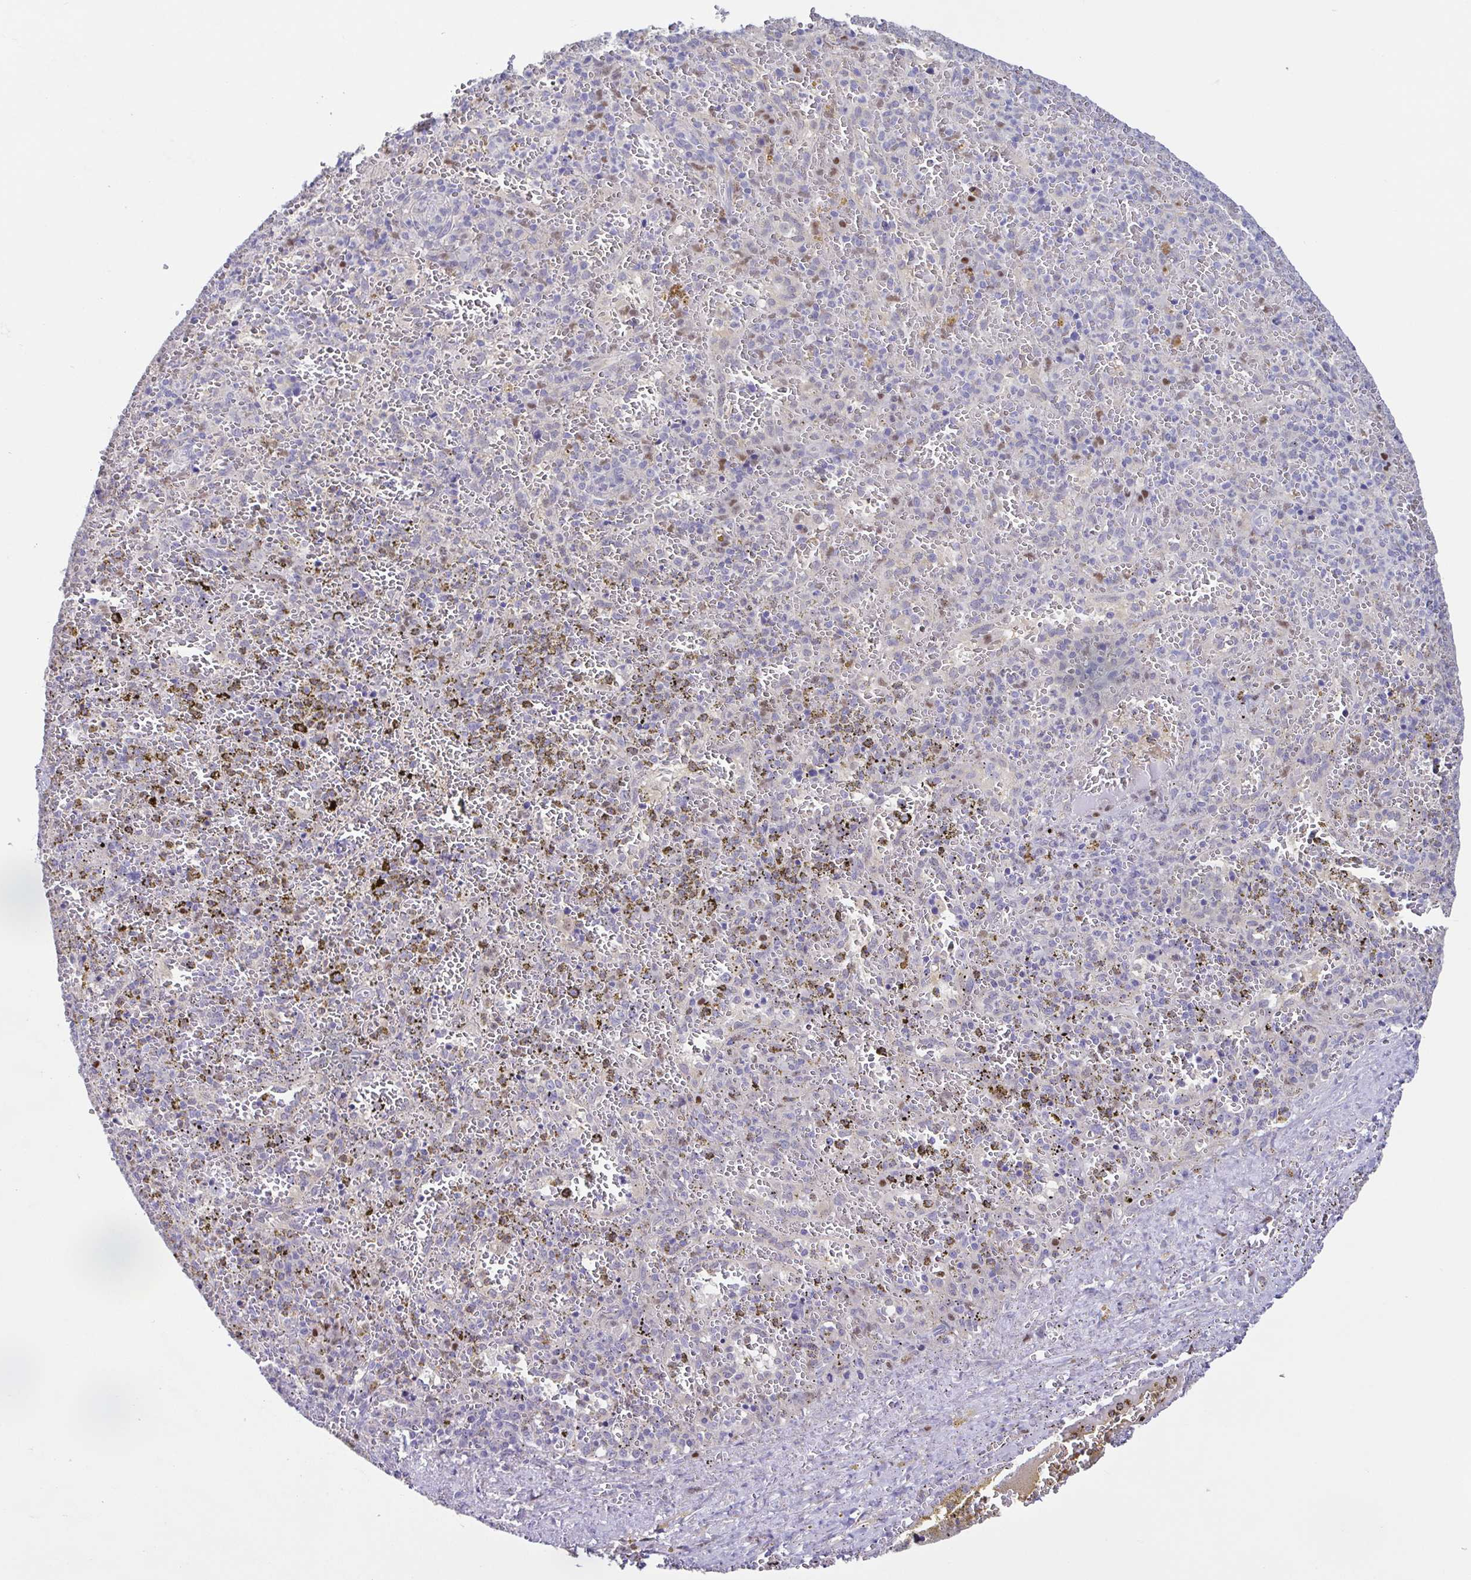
{"staining": {"intensity": "negative", "quantity": "none", "location": "none"}, "tissue": "spleen", "cell_type": "Cells in red pulp", "image_type": "normal", "snomed": [{"axis": "morphology", "description": "Normal tissue, NOS"}, {"axis": "topography", "description": "Spleen"}], "caption": "Immunohistochemistry (IHC) of normal spleen demonstrates no expression in cells in red pulp. The staining is performed using DAB brown chromogen with nuclei counter-stained in using hematoxylin.", "gene": "UBE2Q1", "patient": {"sex": "female", "age": 50}}